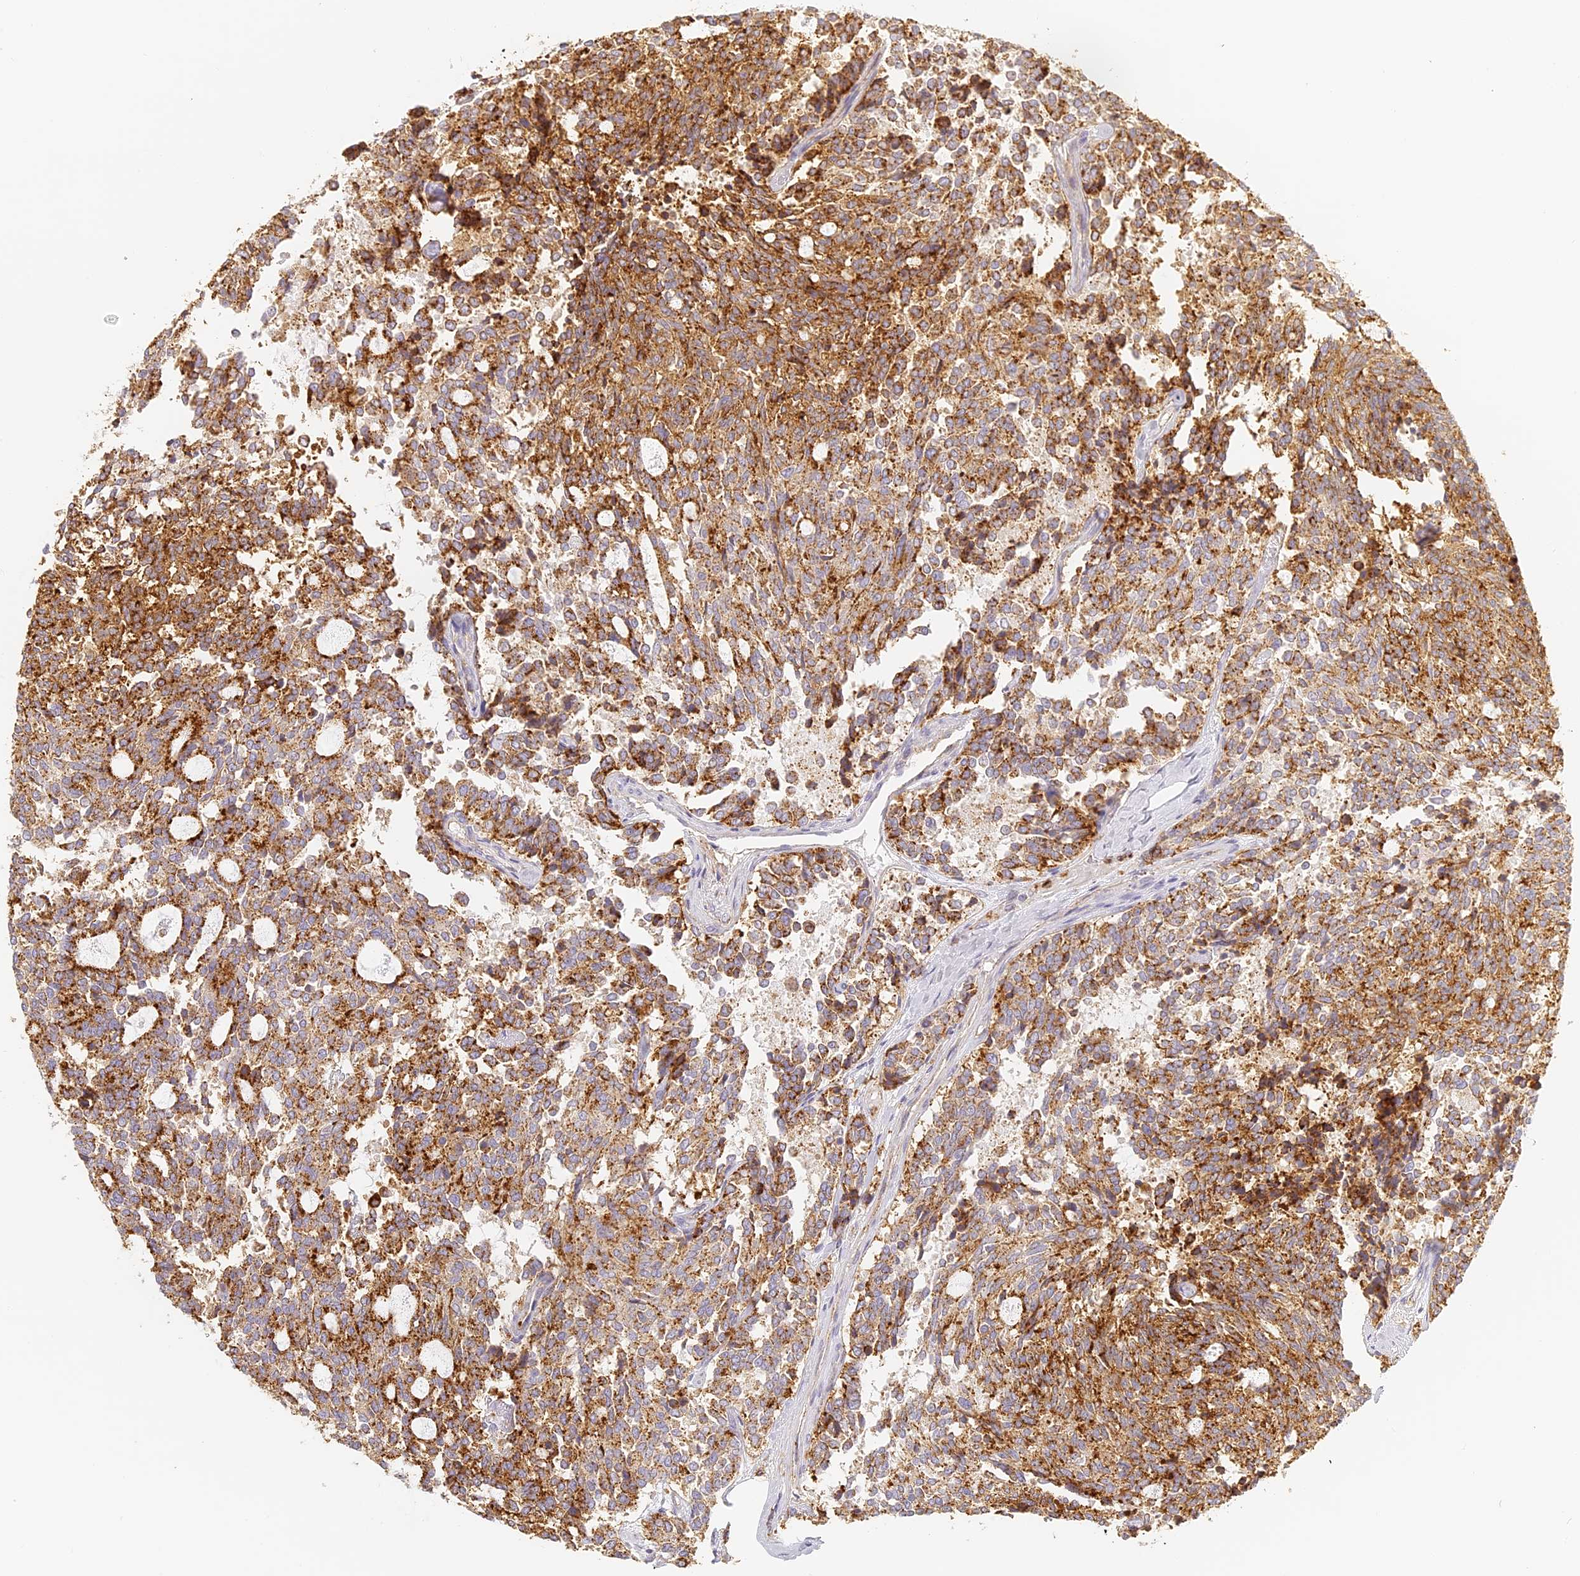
{"staining": {"intensity": "moderate", "quantity": ">75%", "location": "cytoplasmic/membranous"}, "tissue": "carcinoid", "cell_type": "Tumor cells", "image_type": "cancer", "snomed": [{"axis": "morphology", "description": "Carcinoid, malignant, NOS"}, {"axis": "topography", "description": "Pancreas"}], "caption": "A brown stain shows moderate cytoplasmic/membranous staining of a protein in human carcinoid (malignant) tumor cells.", "gene": "LAMP2", "patient": {"sex": "female", "age": 54}}